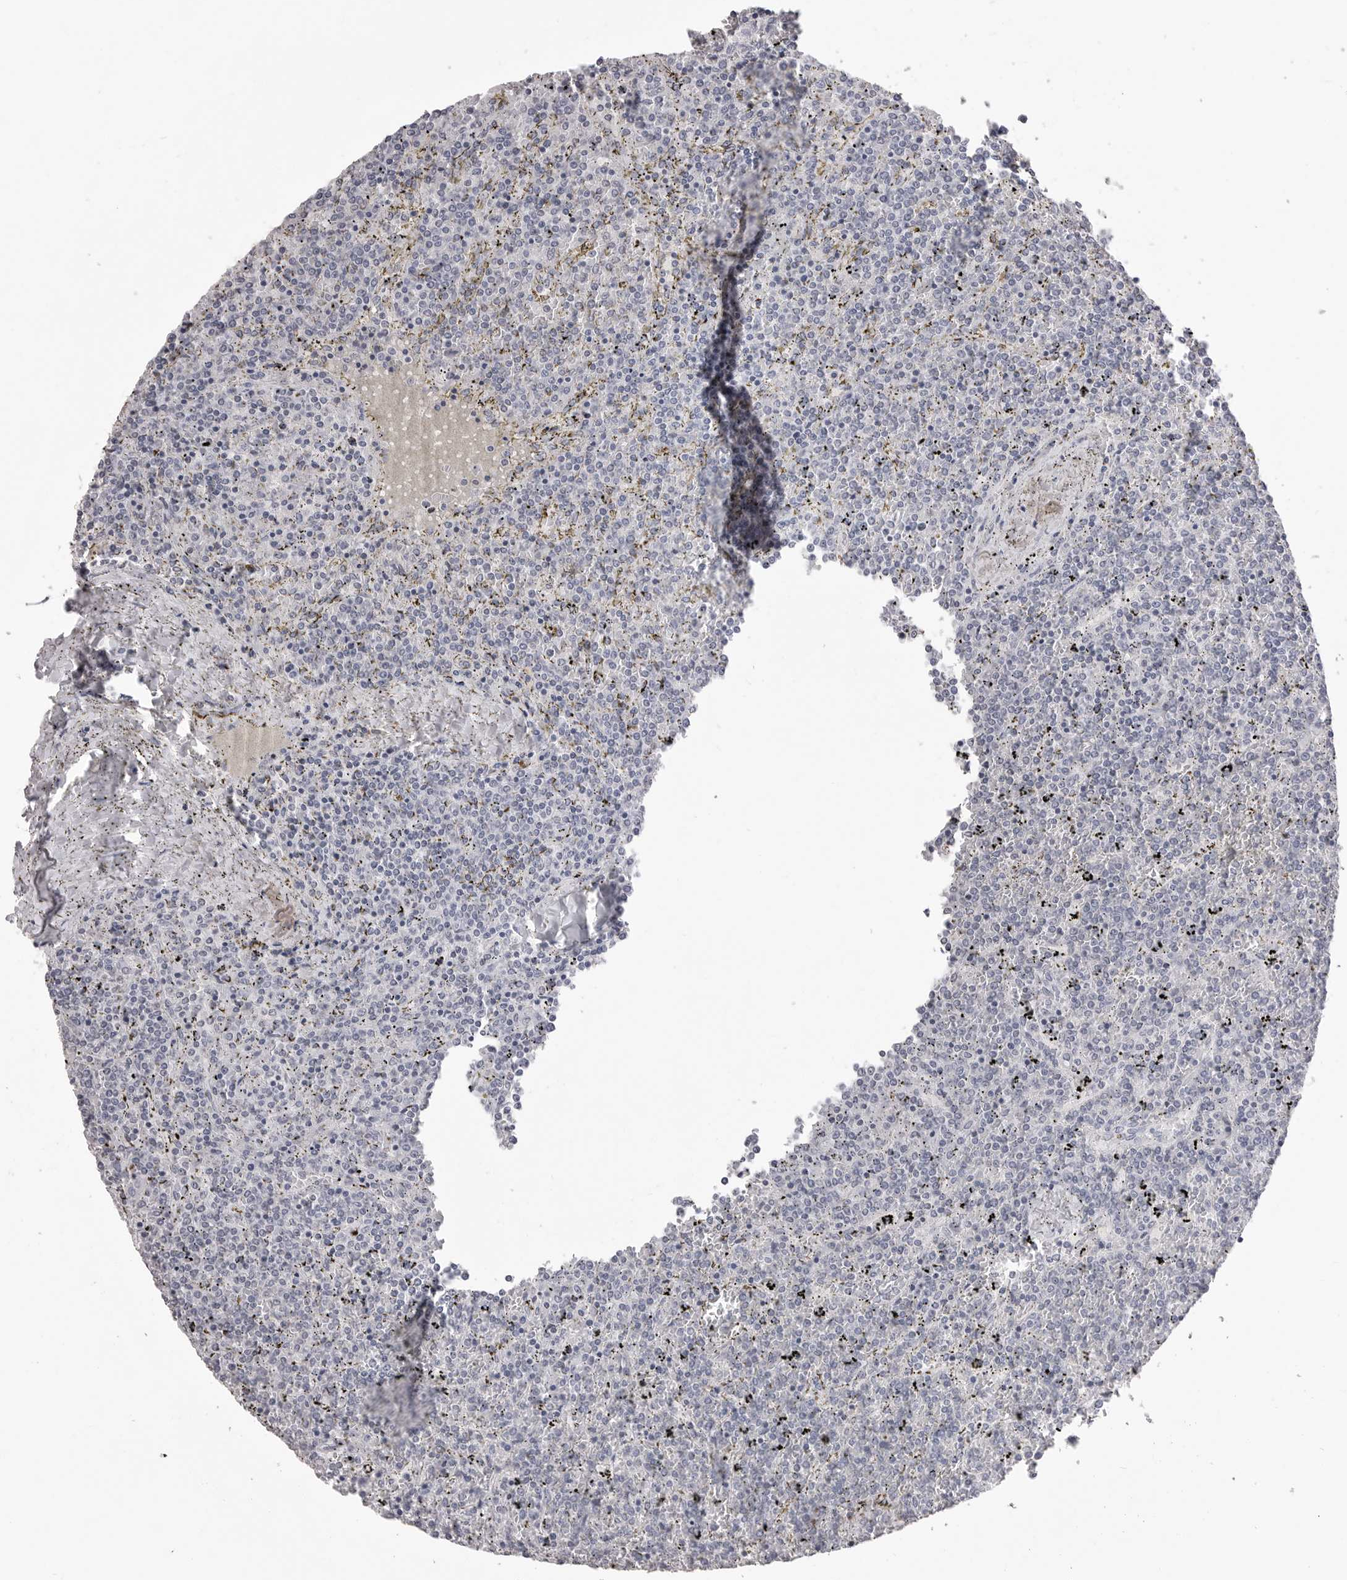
{"staining": {"intensity": "negative", "quantity": "none", "location": "none"}, "tissue": "lymphoma", "cell_type": "Tumor cells", "image_type": "cancer", "snomed": [{"axis": "morphology", "description": "Malignant lymphoma, non-Hodgkin's type, Low grade"}, {"axis": "topography", "description": "Spleen"}], "caption": "IHC micrograph of human low-grade malignant lymphoma, non-Hodgkin's type stained for a protein (brown), which shows no positivity in tumor cells.", "gene": "ICAM5", "patient": {"sex": "female", "age": 19}}